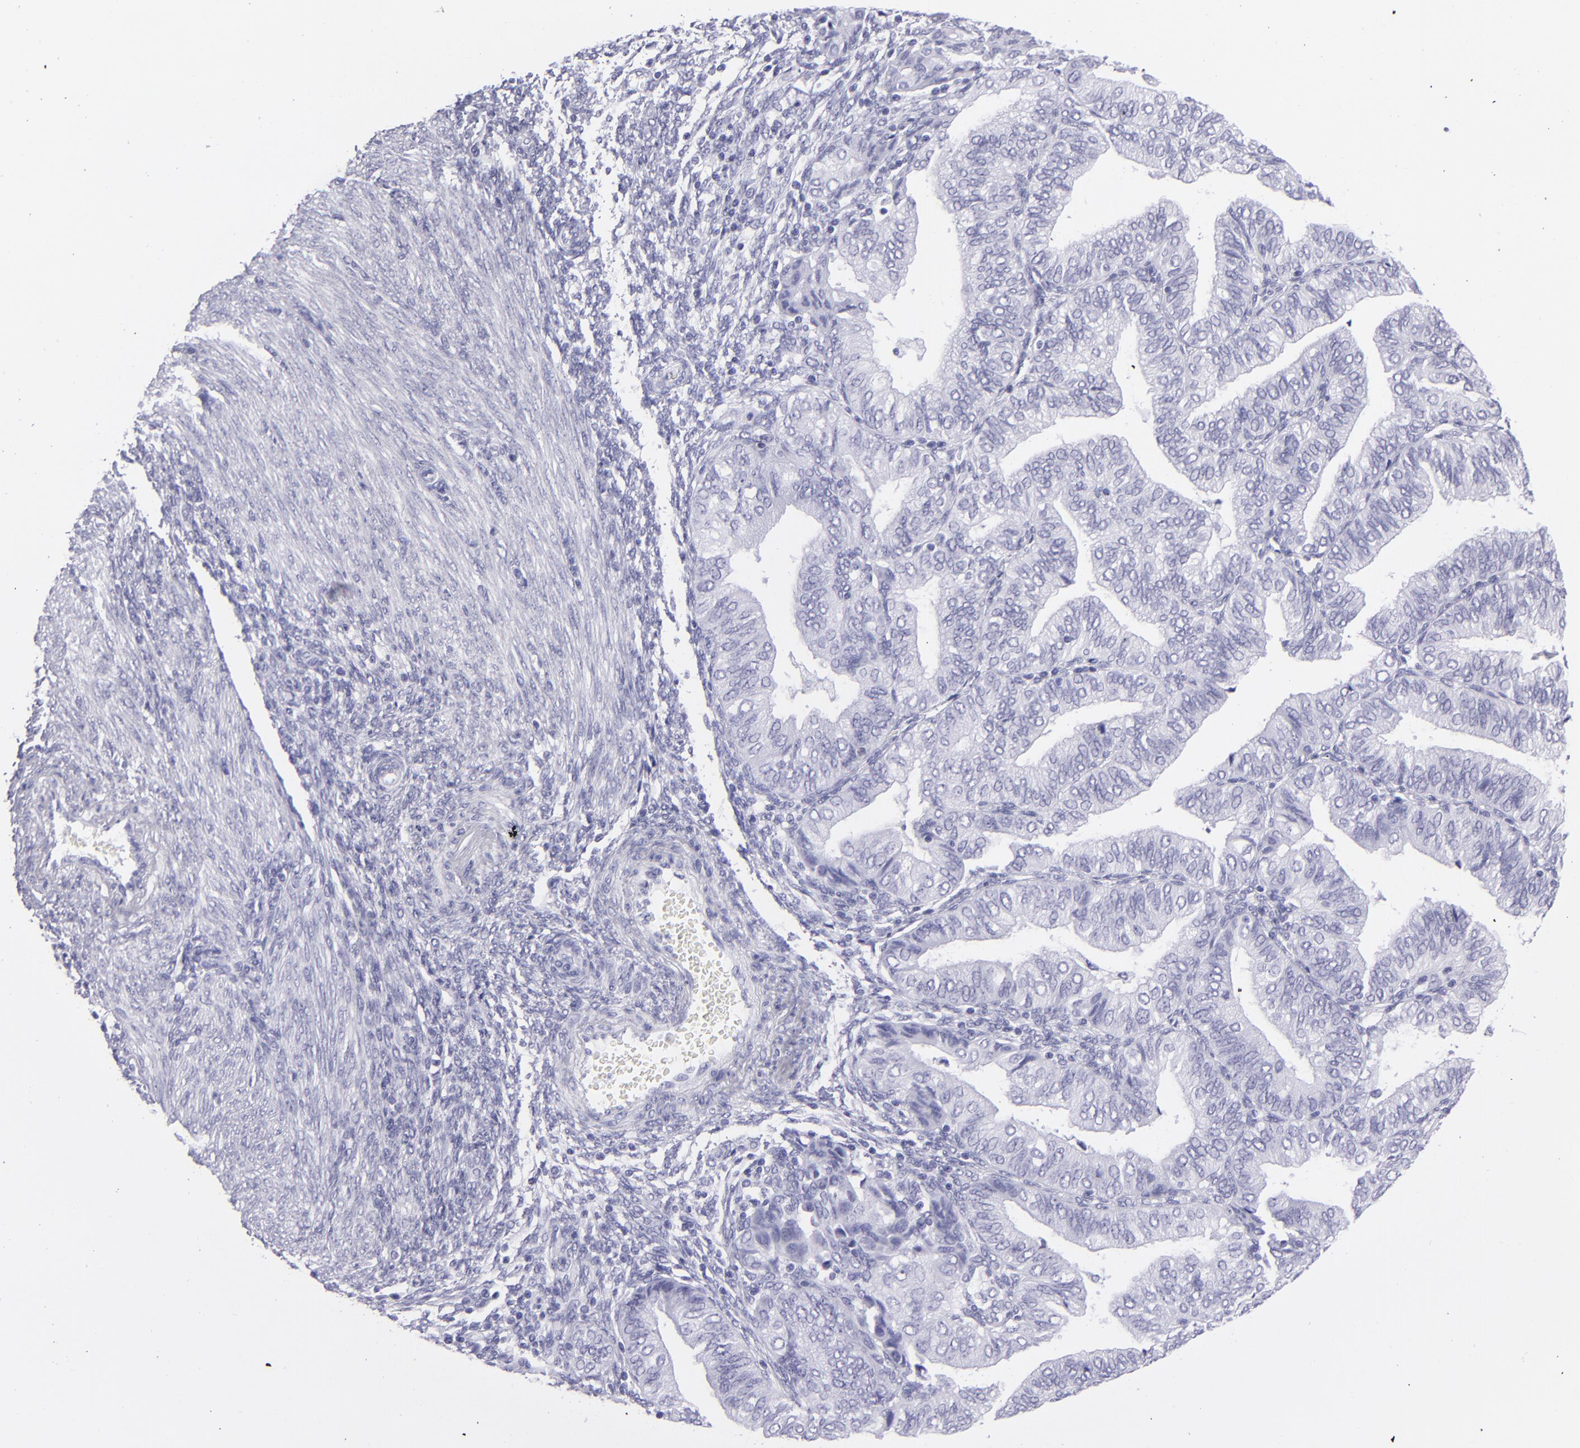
{"staining": {"intensity": "negative", "quantity": "none", "location": "none"}, "tissue": "endometrial cancer", "cell_type": "Tumor cells", "image_type": "cancer", "snomed": [{"axis": "morphology", "description": "Adenocarcinoma, NOS"}, {"axis": "topography", "description": "Endometrium"}], "caption": "Tumor cells show no significant positivity in endometrial cancer (adenocarcinoma).", "gene": "PVALB", "patient": {"sex": "female", "age": 51}}